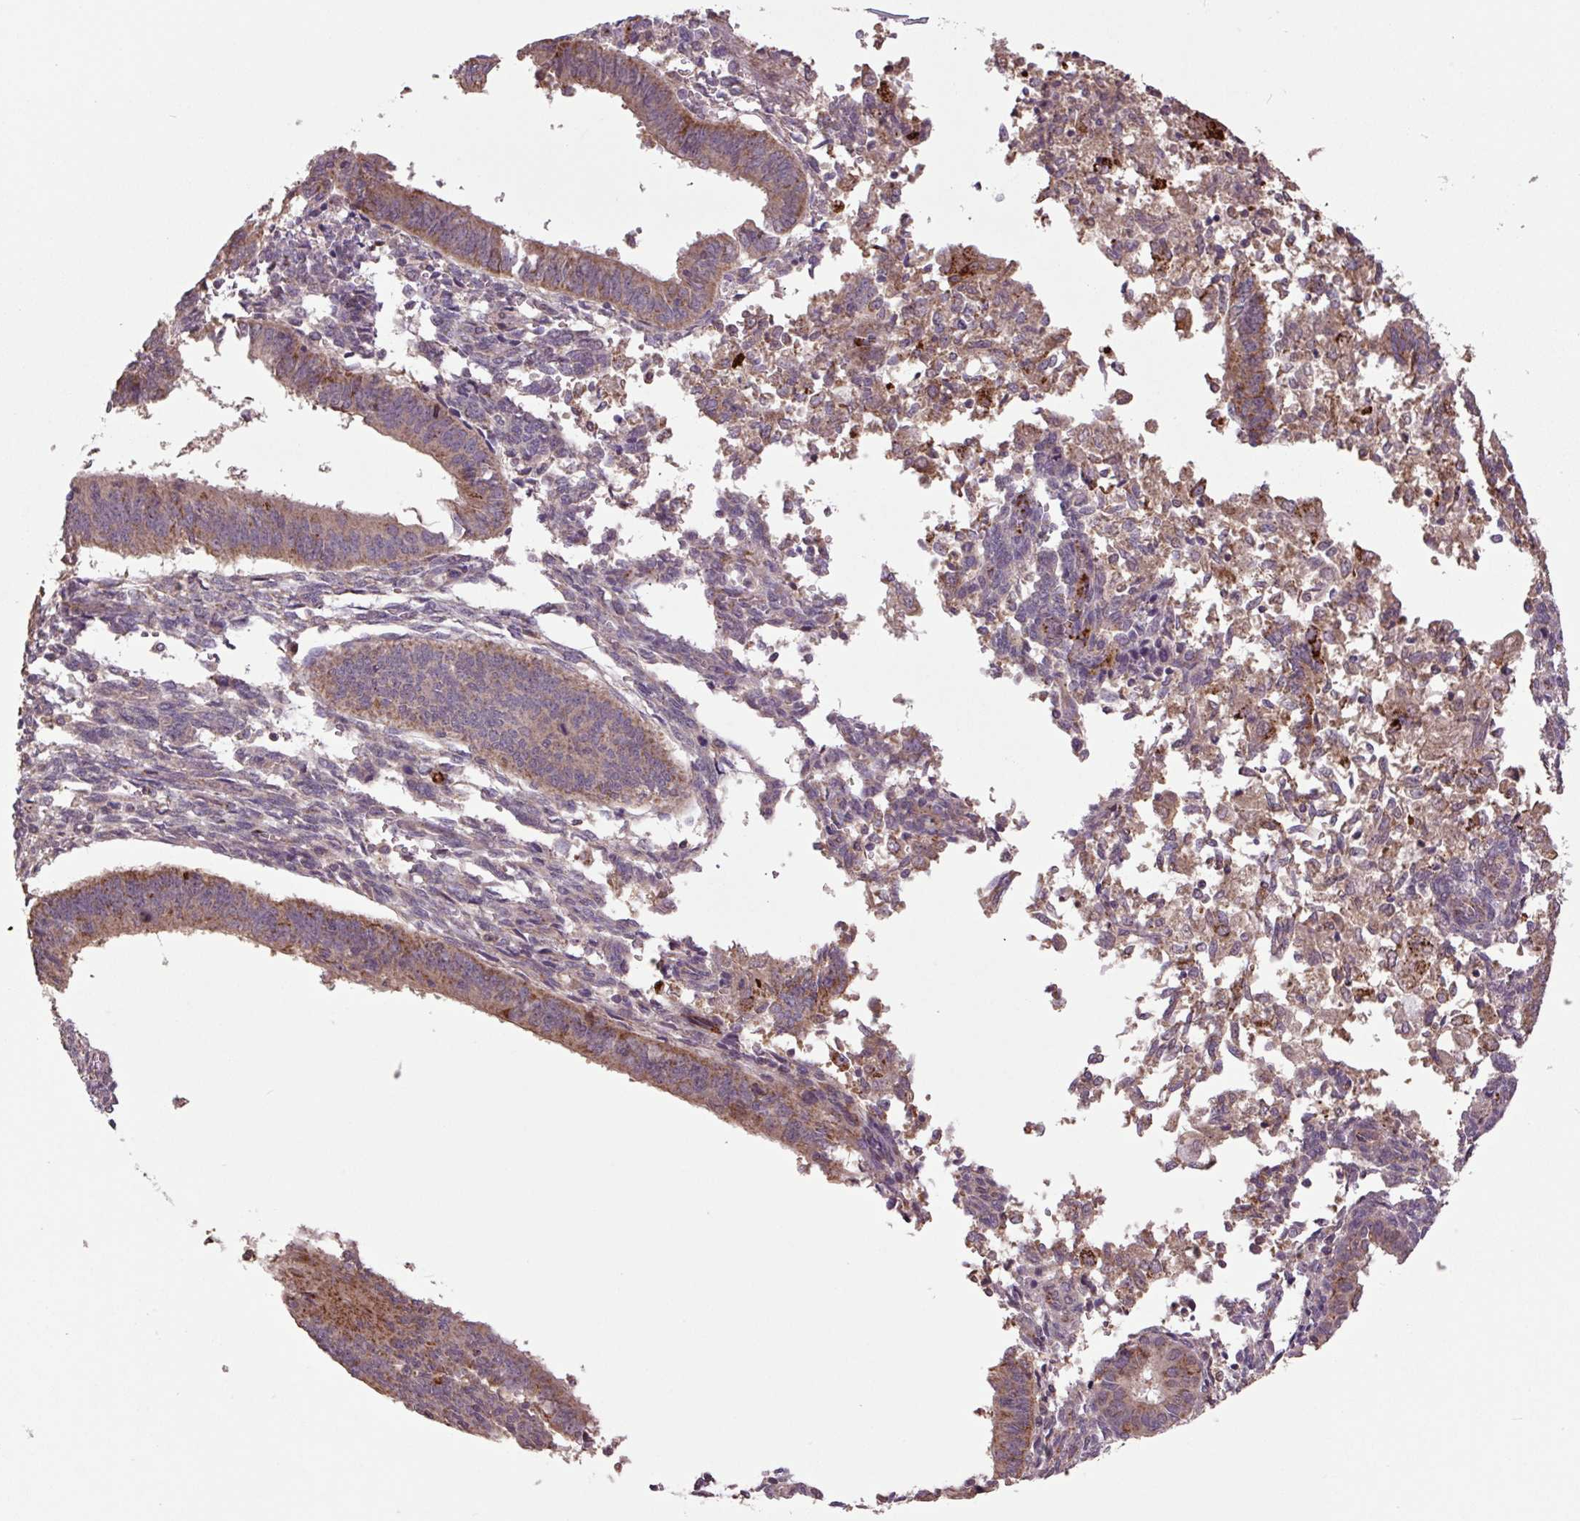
{"staining": {"intensity": "moderate", "quantity": "25%-75%", "location": "cytoplasmic/membranous"}, "tissue": "endometrial cancer", "cell_type": "Tumor cells", "image_type": "cancer", "snomed": [{"axis": "morphology", "description": "Adenocarcinoma, NOS"}, {"axis": "topography", "description": "Endometrium"}], "caption": "High-power microscopy captured an immunohistochemistry photomicrograph of endometrial cancer, revealing moderate cytoplasmic/membranous expression in approximately 25%-75% of tumor cells. Nuclei are stained in blue.", "gene": "TMEM160", "patient": {"sex": "female", "age": 50}}